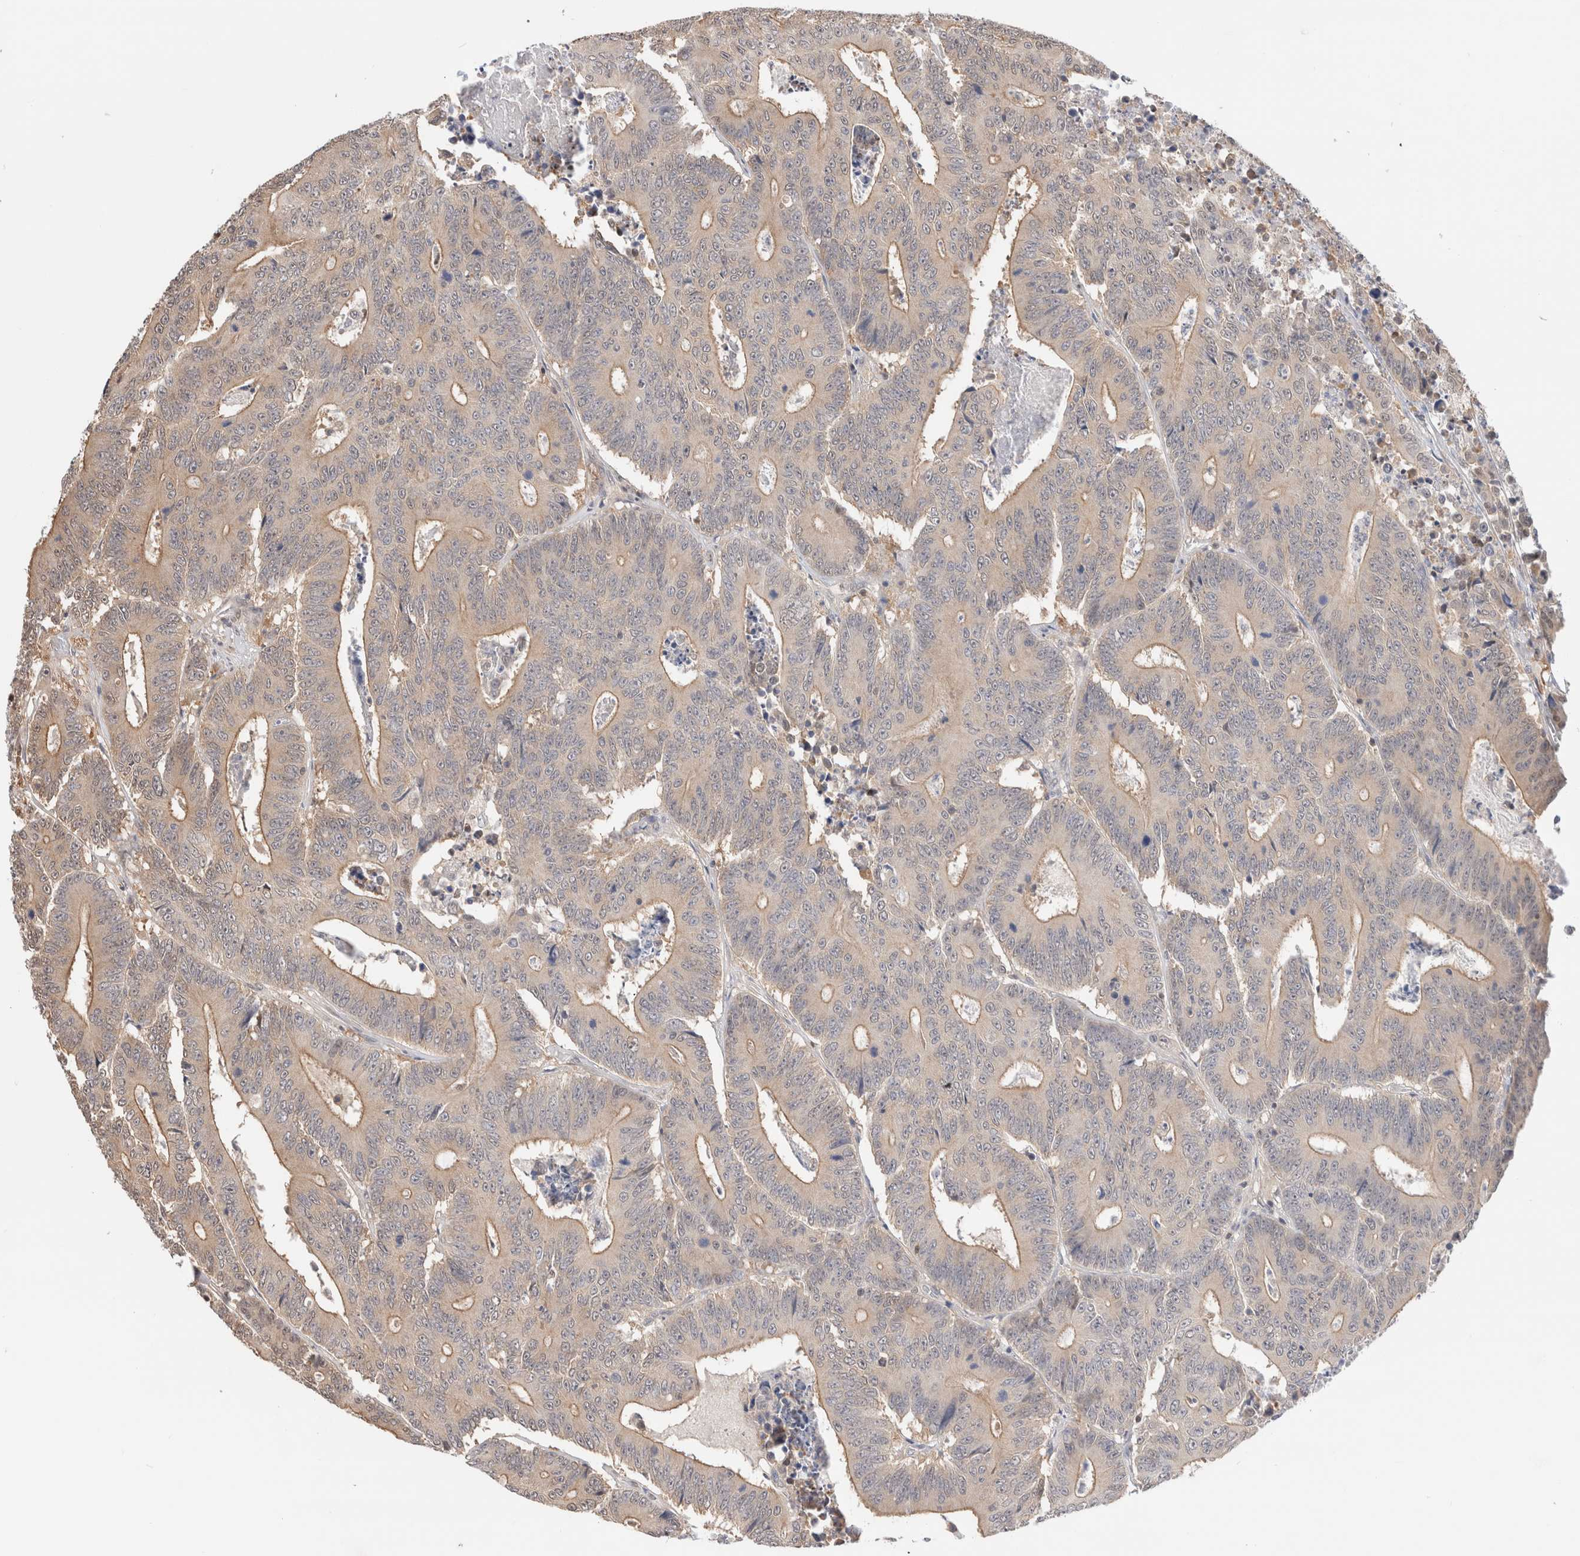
{"staining": {"intensity": "moderate", "quantity": "<25%", "location": "cytoplasmic/membranous"}, "tissue": "colorectal cancer", "cell_type": "Tumor cells", "image_type": "cancer", "snomed": [{"axis": "morphology", "description": "Adenocarcinoma, NOS"}, {"axis": "topography", "description": "Colon"}], "caption": "DAB immunohistochemical staining of adenocarcinoma (colorectal) reveals moderate cytoplasmic/membranous protein positivity in about <25% of tumor cells.", "gene": "C17orf97", "patient": {"sex": "male", "age": 83}}